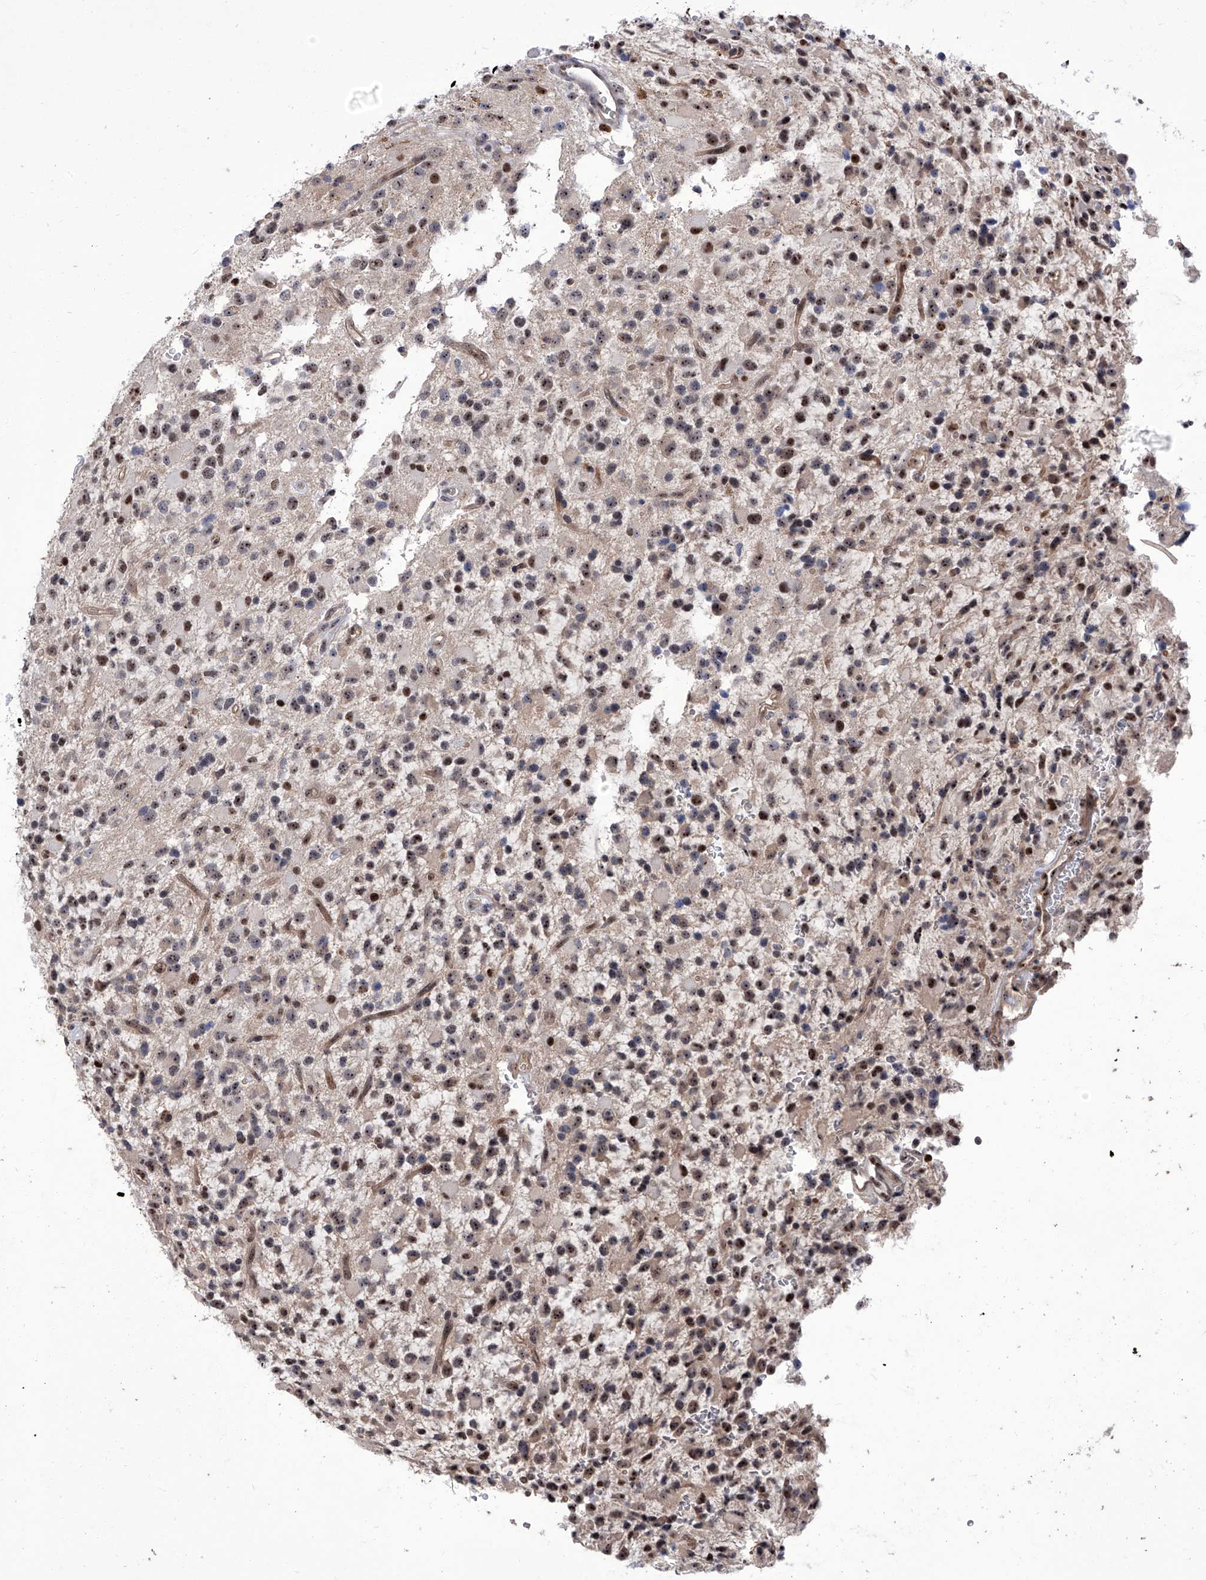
{"staining": {"intensity": "moderate", "quantity": ">75%", "location": "nuclear"}, "tissue": "glioma", "cell_type": "Tumor cells", "image_type": "cancer", "snomed": [{"axis": "morphology", "description": "Glioma, malignant, High grade"}, {"axis": "topography", "description": "Brain"}], "caption": "There is medium levels of moderate nuclear positivity in tumor cells of glioma, as demonstrated by immunohistochemical staining (brown color).", "gene": "CMTR1", "patient": {"sex": "male", "age": 34}}